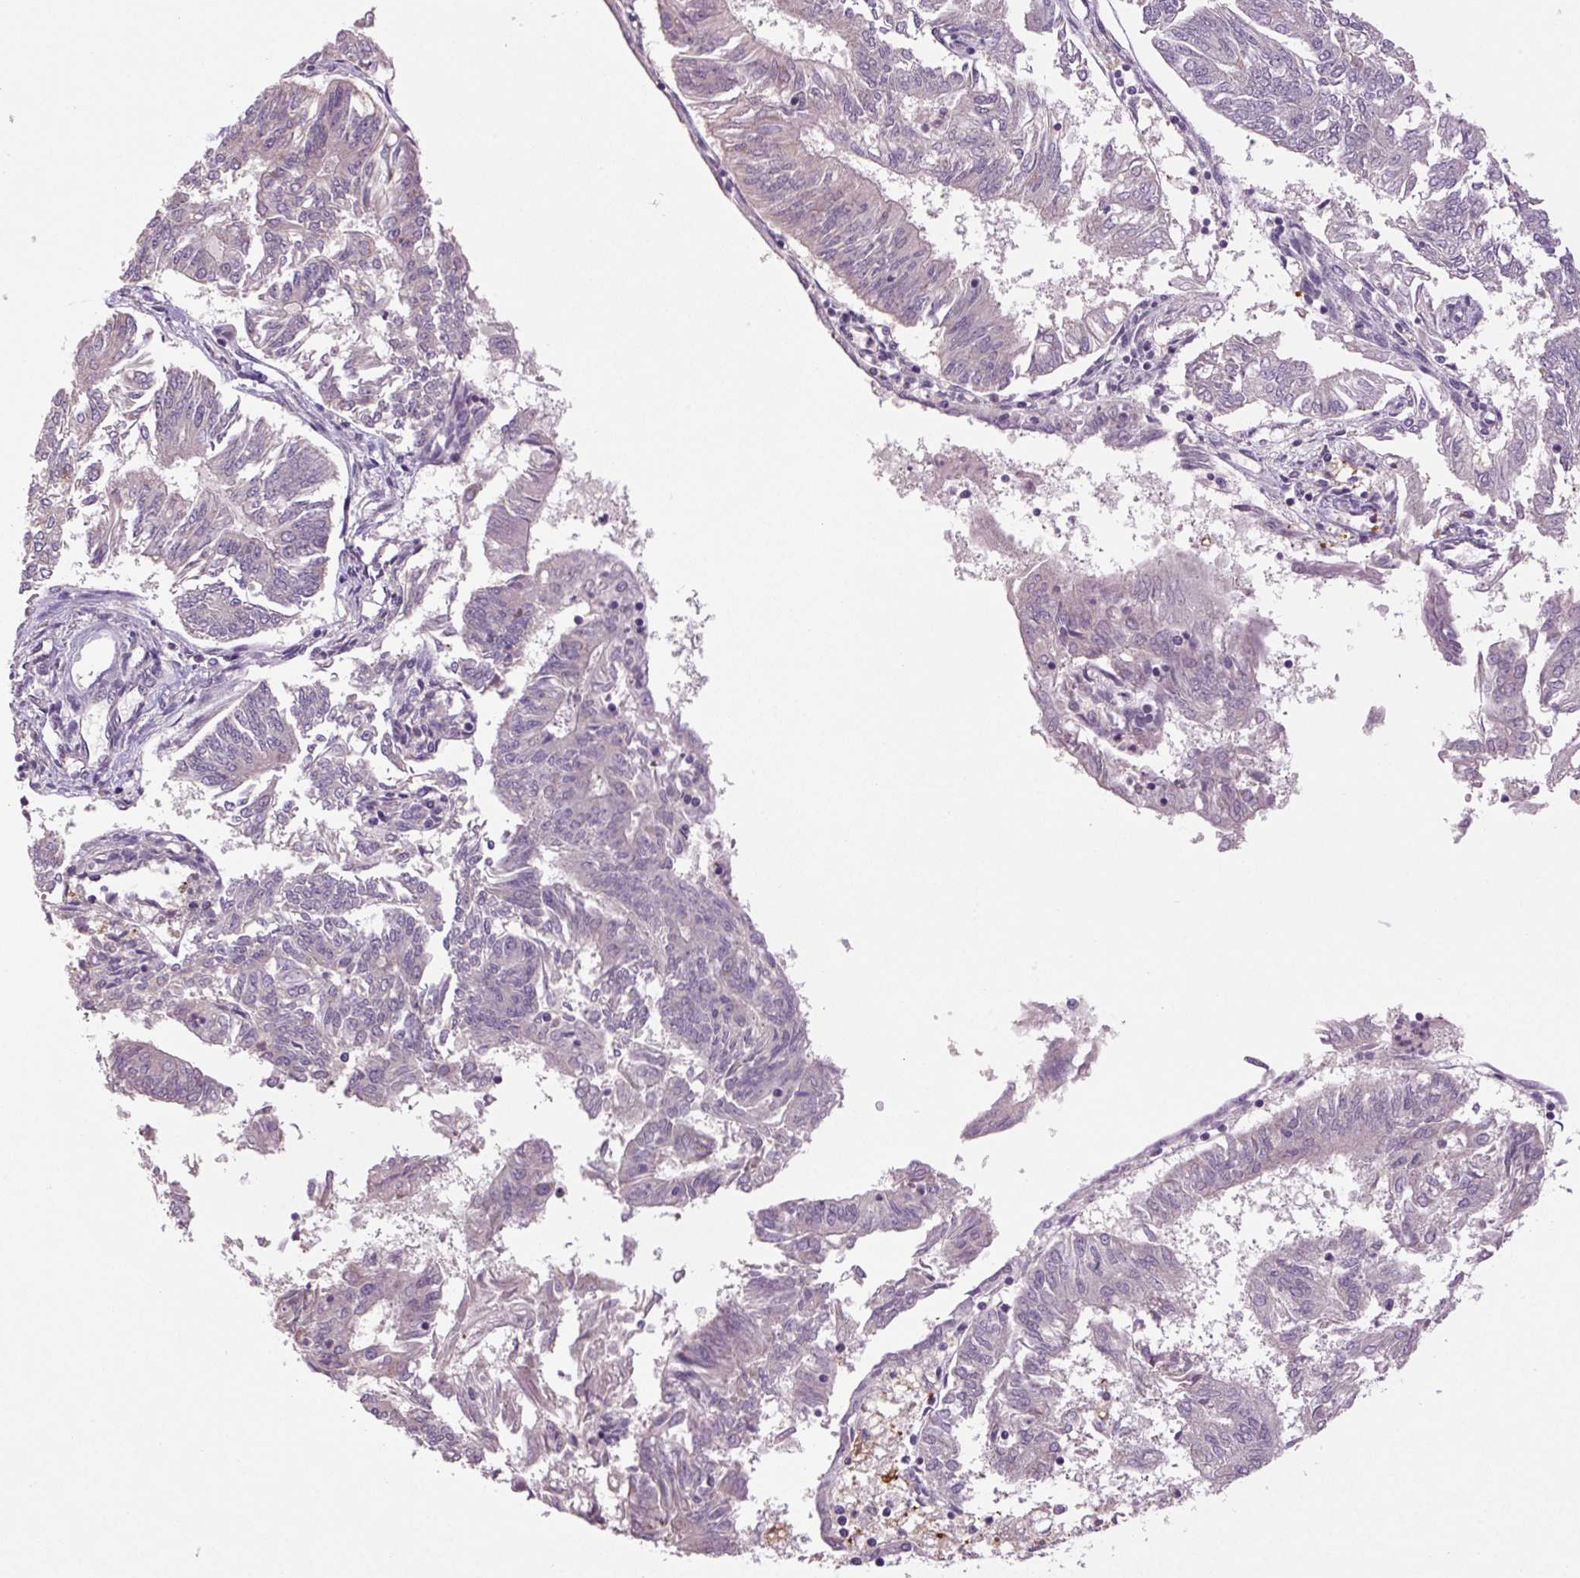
{"staining": {"intensity": "negative", "quantity": "none", "location": "none"}, "tissue": "endometrial cancer", "cell_type": "Tumor cells", "image_type": "cancer", "snomed": [{"axis": "morphology", "description": "Adenocarcinoma, NOS"}, {"axis": "topography", "description": "Endometrium"}], "caption": "High power microscopy histopathology image of an immunohistochemistry micrograph of endometrial cancer, revealing no significant staining in tumor cells.", "gene": "SGF29", "patient": {"sex": "female", "age": 58}}